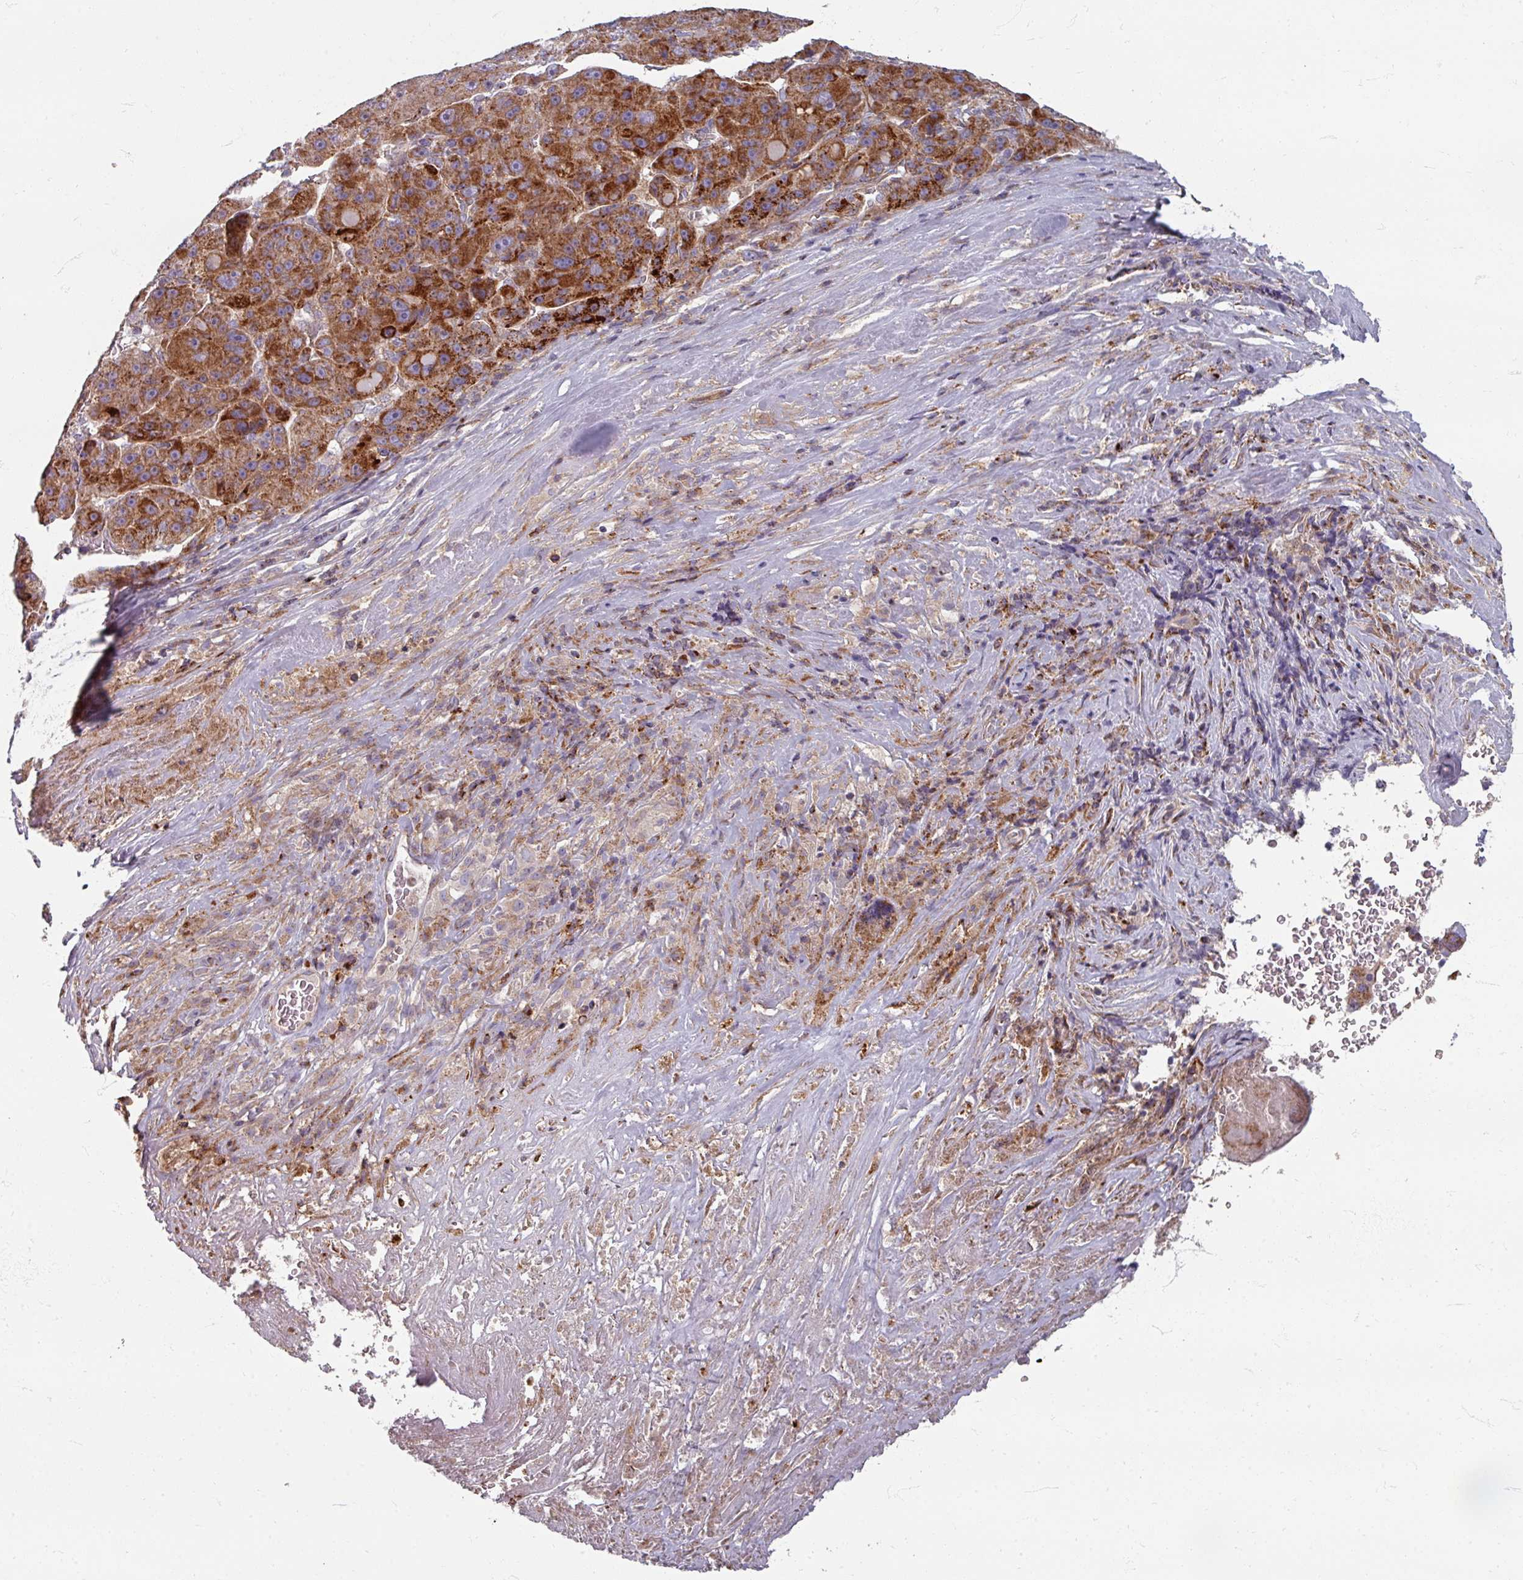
{"staining": {"intensity": "strong", "quantity": ">75%", "location": "cytoplasmic/membranous"}, "tissue": "liver cancer", "cell_type": "Tumor cells", "image_type": "cancer", "snomed": [{"axis": "morphology", "description": "Carcinoma, Hepatocellular, NOS"}, {"axis": "topography", "description": "Liver"}], "caption": "Liver cancer stained with a brown dye shows strong cytoplasmic/membranous positive staining in approximately >75% of tumor cells.", "gene": "GABARAPL1", "patient": {"sex": "male", "age": 76}}